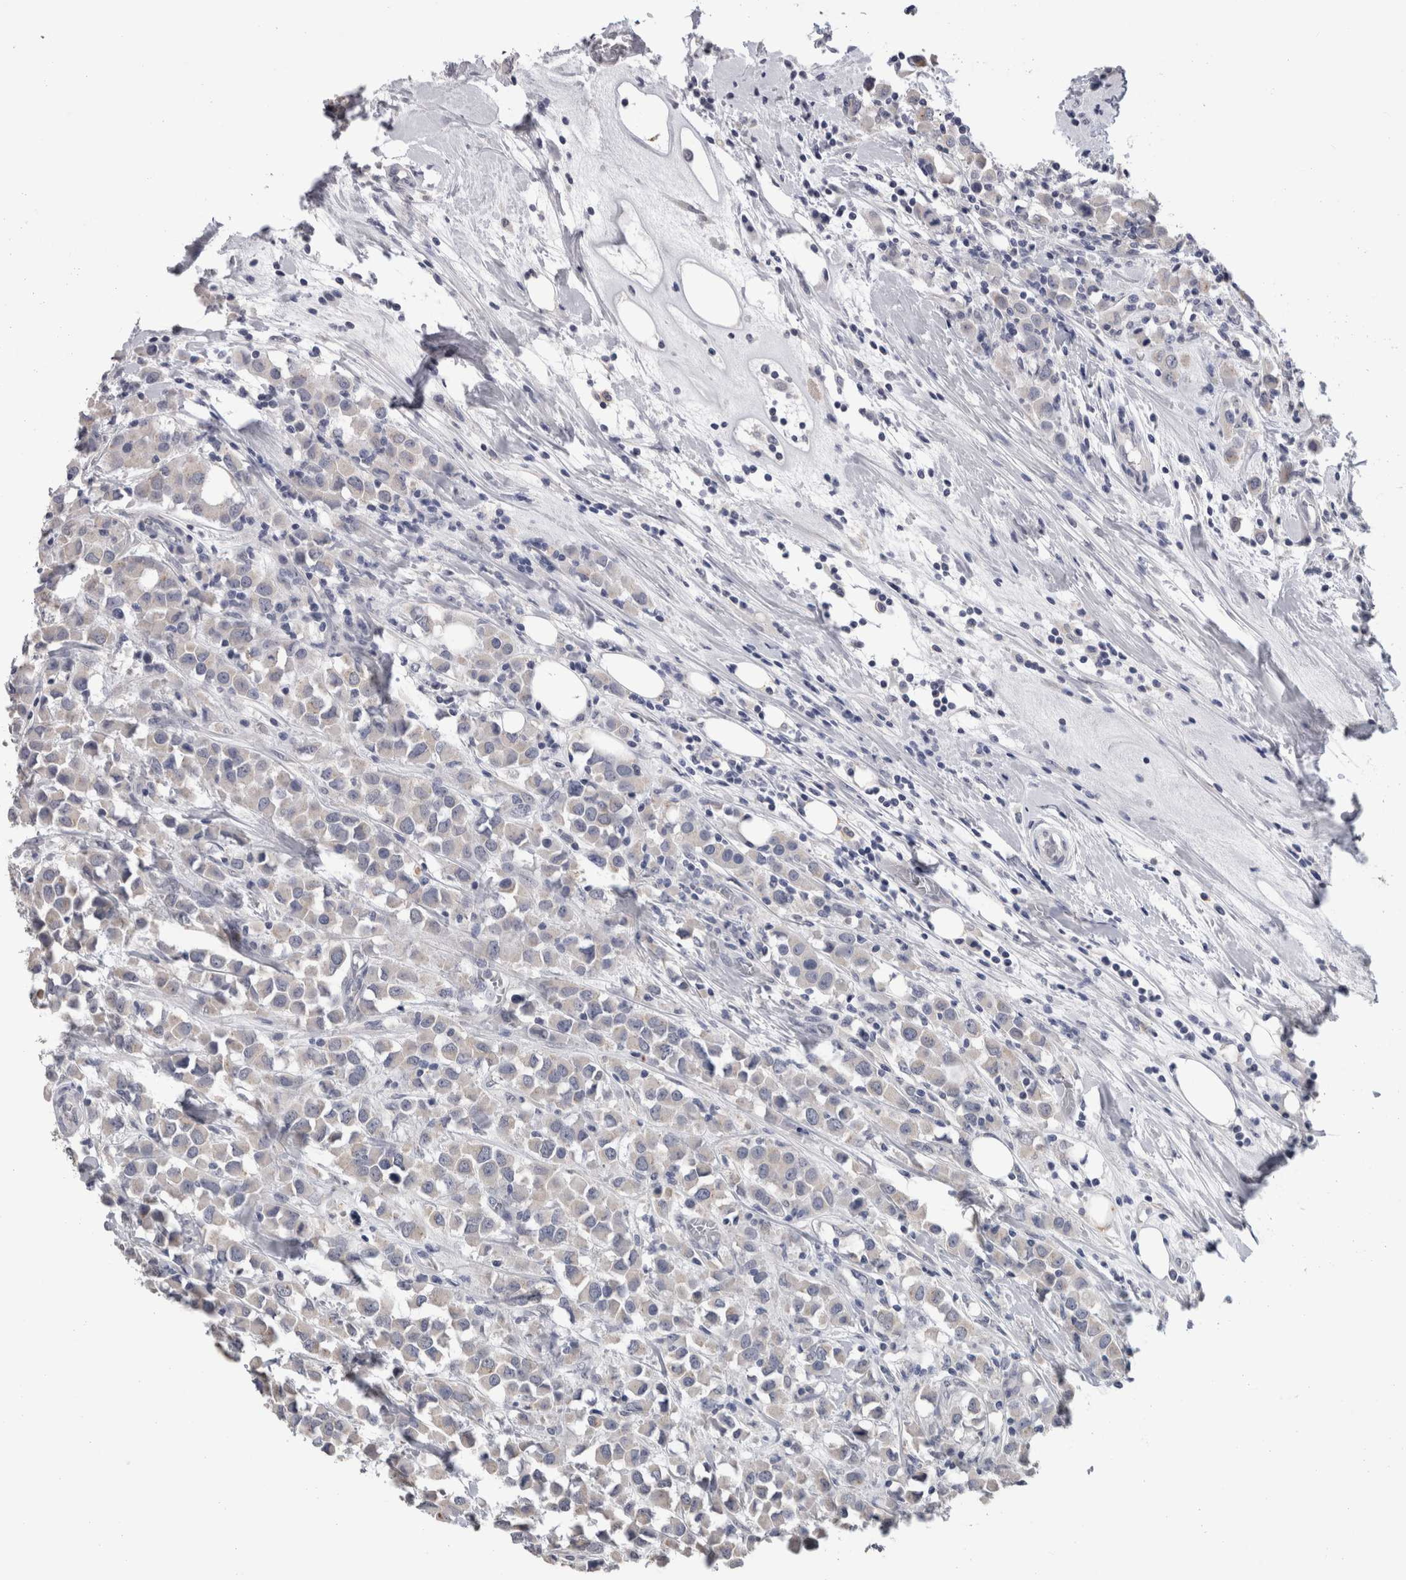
{"staining": {"intensity": "negative", "quantity": "none", "location": "none"}, "tissue": "breast cancer", "cell_type": "Tumor cells", "image_type": "cancer", "snomed": [{"axis": "morphology", "description": "Duct carcinoma"}, {"axis": "topography", "description": "Breast"}], "caption": "Protein analysis of breast cancer exhibits no significant positivity in tumor cells.", "gene": "FHOD3", "patient": {"sex": "female", "age": 61}}